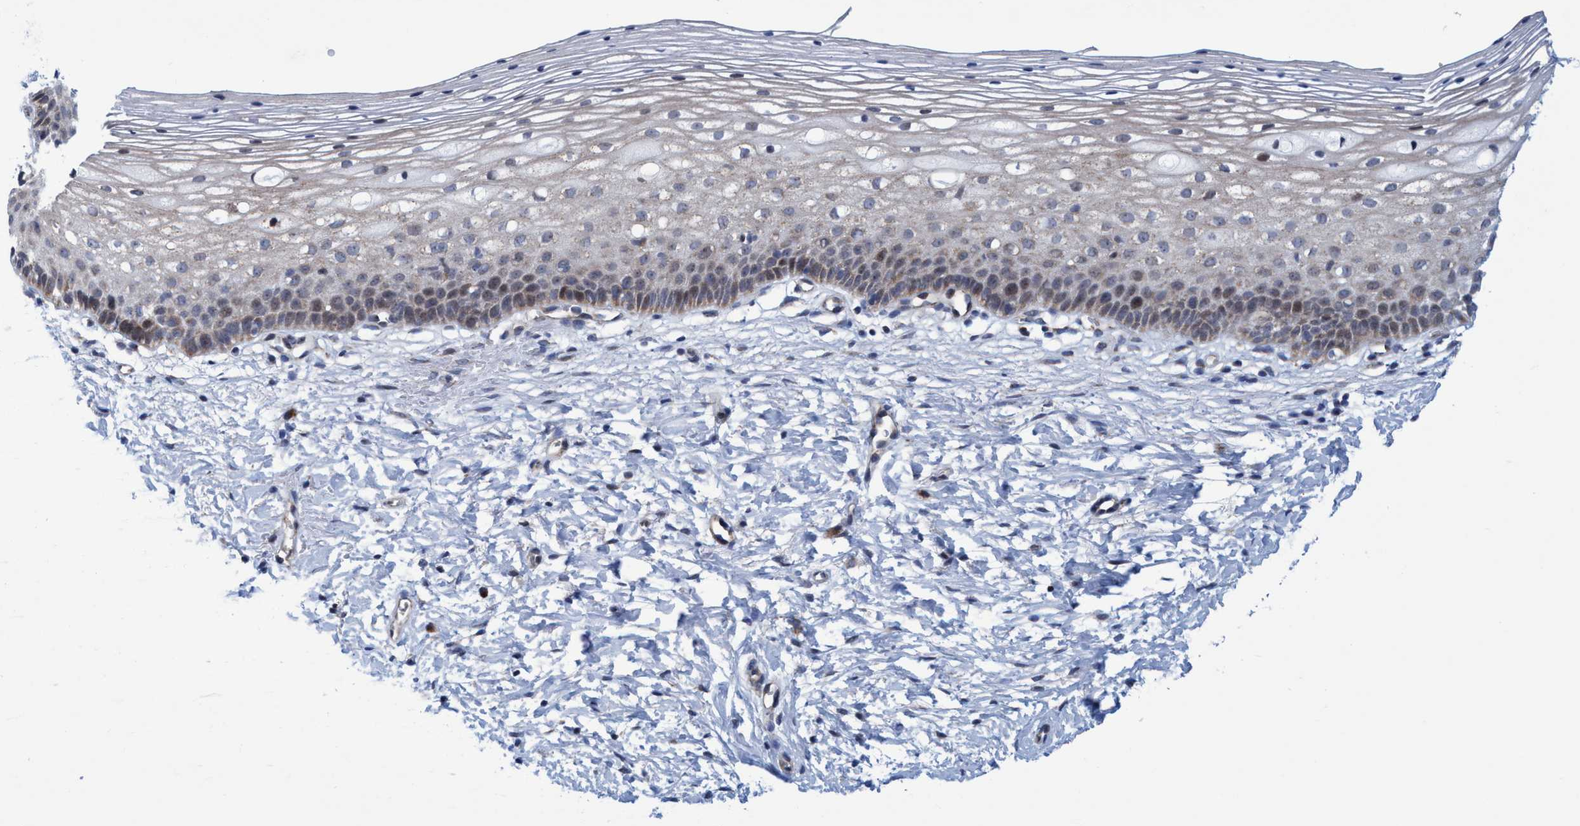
{"staining": {"intensity": "moderate", "quantity": ">75%", "location": "cytoplasmic/membranous"}, "tissue": "cervix", "cell_type": "Glandular cells", "image_type": "normal", "snomed": [{"axis": "morphology", "description": "Normal tissue, NOS"}, {"axis": "topography", "description": "Cervix"}], "caption": "Moderate cytoplasmic/membranous staining is identified in about >75% of glandular cells in benign cervix. The staining was performed using DAB, with brown indicating positive protein expression. Nuclei are stained blue with hematoxylin.", "gene": "POLR1F", "patient": {"sex": "female", "age": 72}}